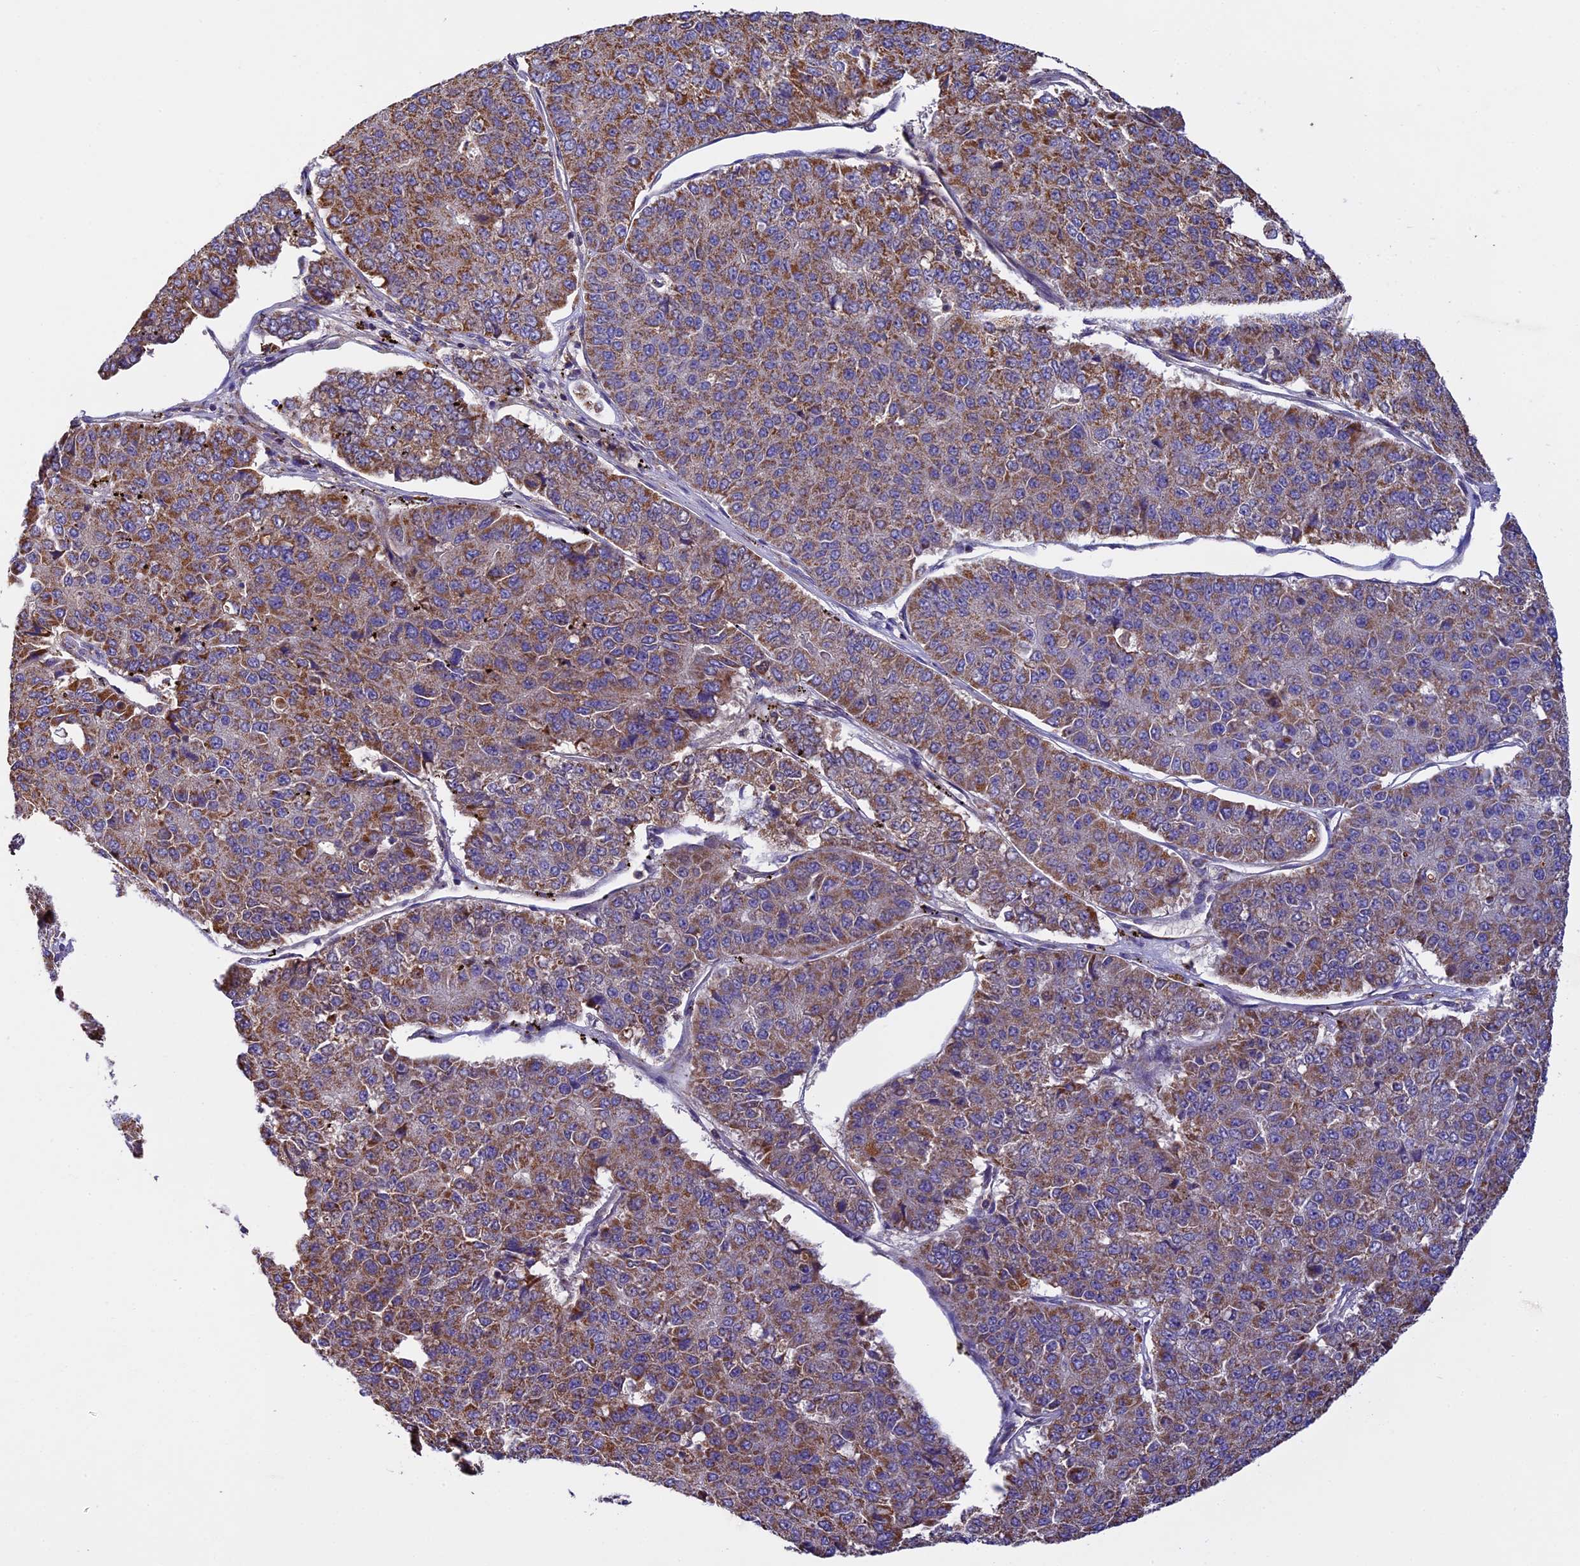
{"staining": {"intensity": "moderate", "quantity": ">75%", "location": "cytoplasmic/membranous"}, "tissue": "pancreatic cancer", "cell_type": "Tumor cells", "image_type": "cancer", "snomed": [{"axis": "morphology", "description": "Adenocarcinoma, NOS"}, {"axis": "topography", "description": "Pancreas"}], "caption": "Protein analysis of pancreatic cancer (adenocarcinoma) tissue demonstrates moderate cytoplasmic/membranous staining in about >75% of tumor cells. (DAB (3,3'-diaminobenzidine) IHC, brown staining for protein, blue staining for nuclei).", "gene": "OCEL1", "patient": {"sex": "male", "age": 50}}